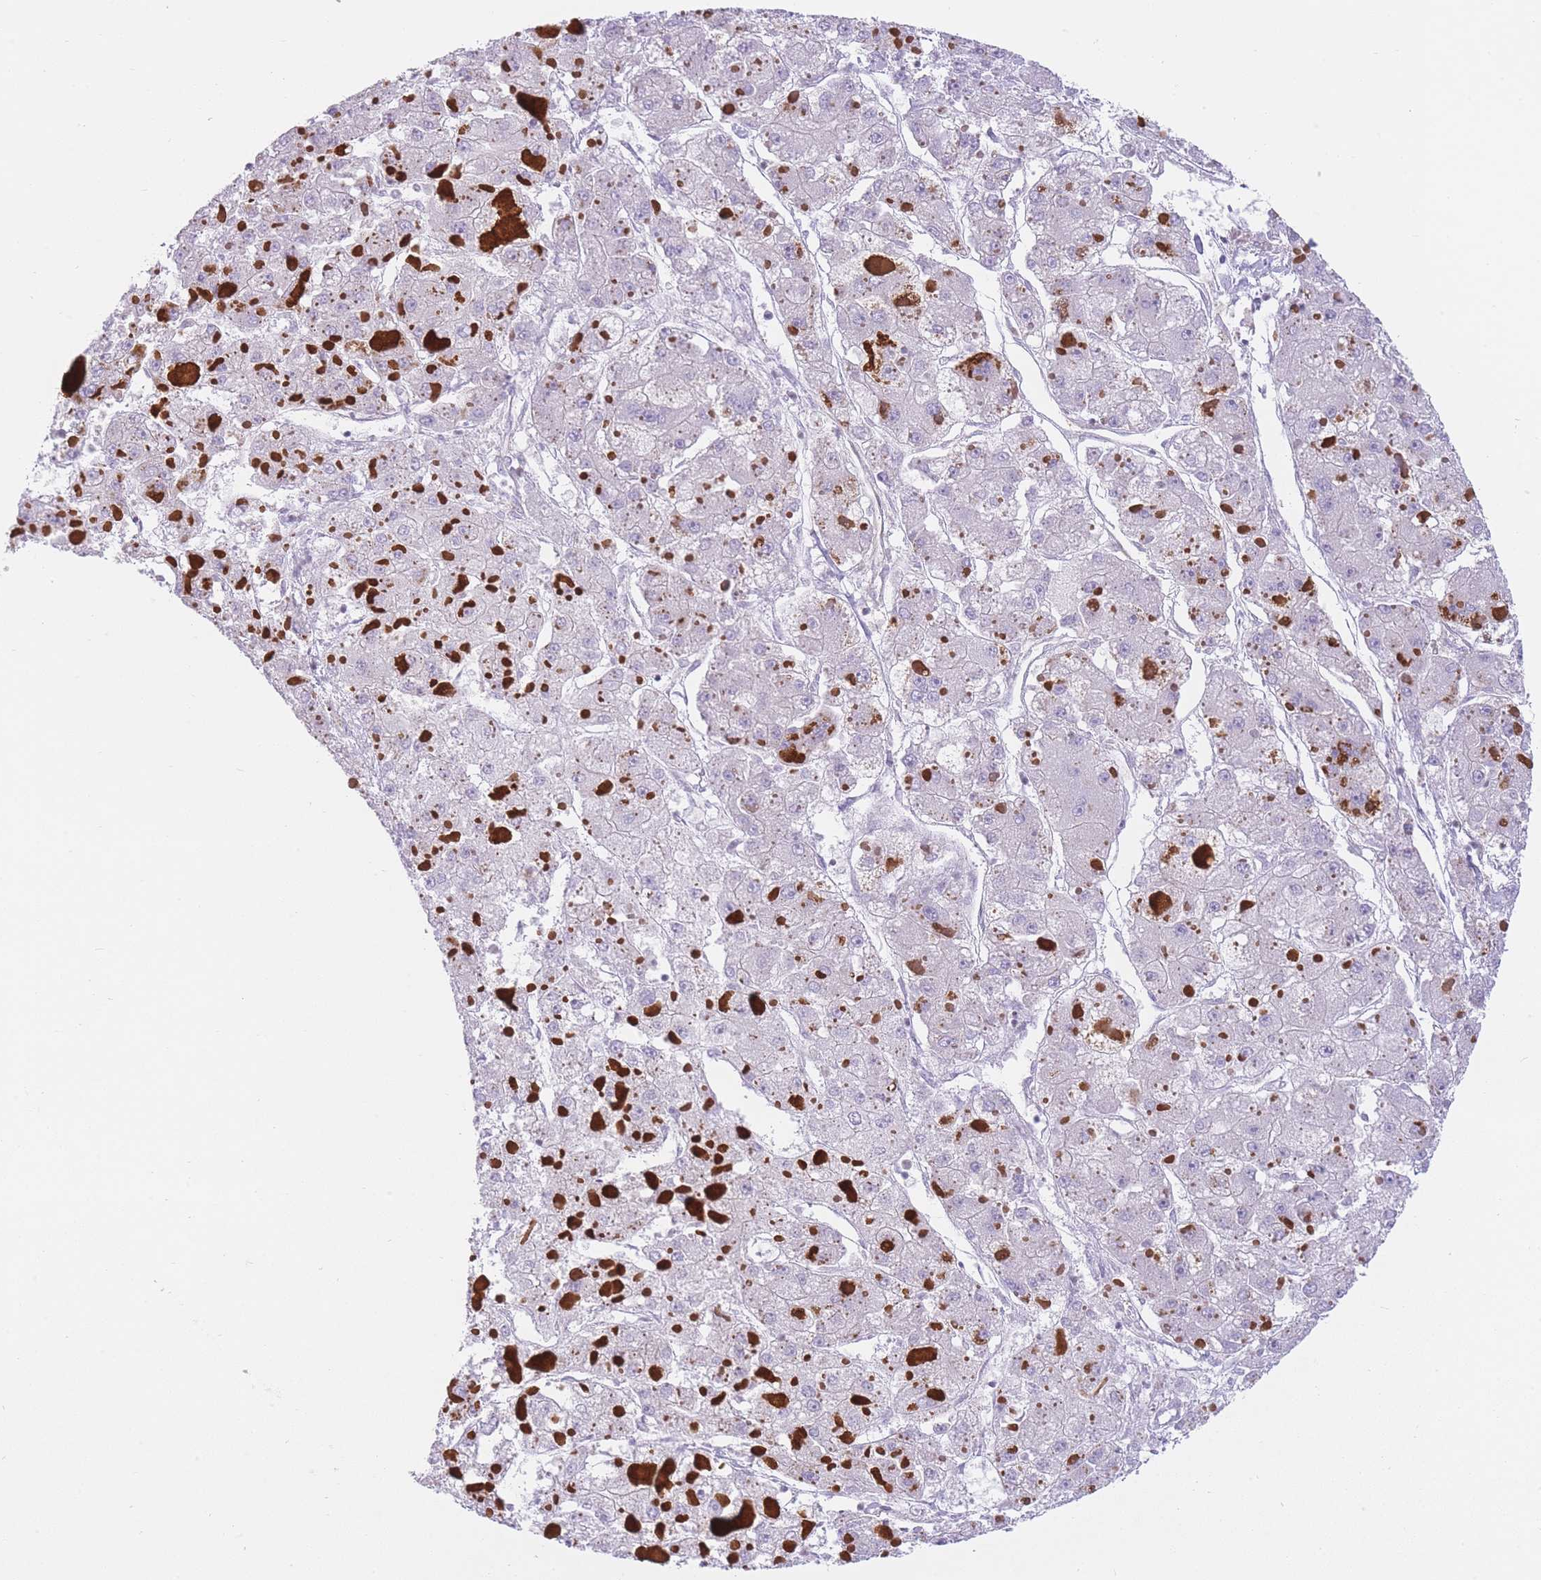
{"staining": {"intensity": "negative", "quantity": "none", "location": "none"}, "tissue": "liver cancer", "cell_type": "Tumor cells", "image_type": "cancer", "snomed": [{"axis": "morphology", "description": "Carcinoma, Hepatocellular, NOS"}, {"axis": "topography", "description": "Liver"}], "caption": "Immunohistochemistry (IHC) micrograph of human hepatocellular carcinoma (liver) stained for a protein (brown), which shows no expression in tumor cells.", "gene": "OR11H12", "patient": {"sex": "female", "age": 73}}